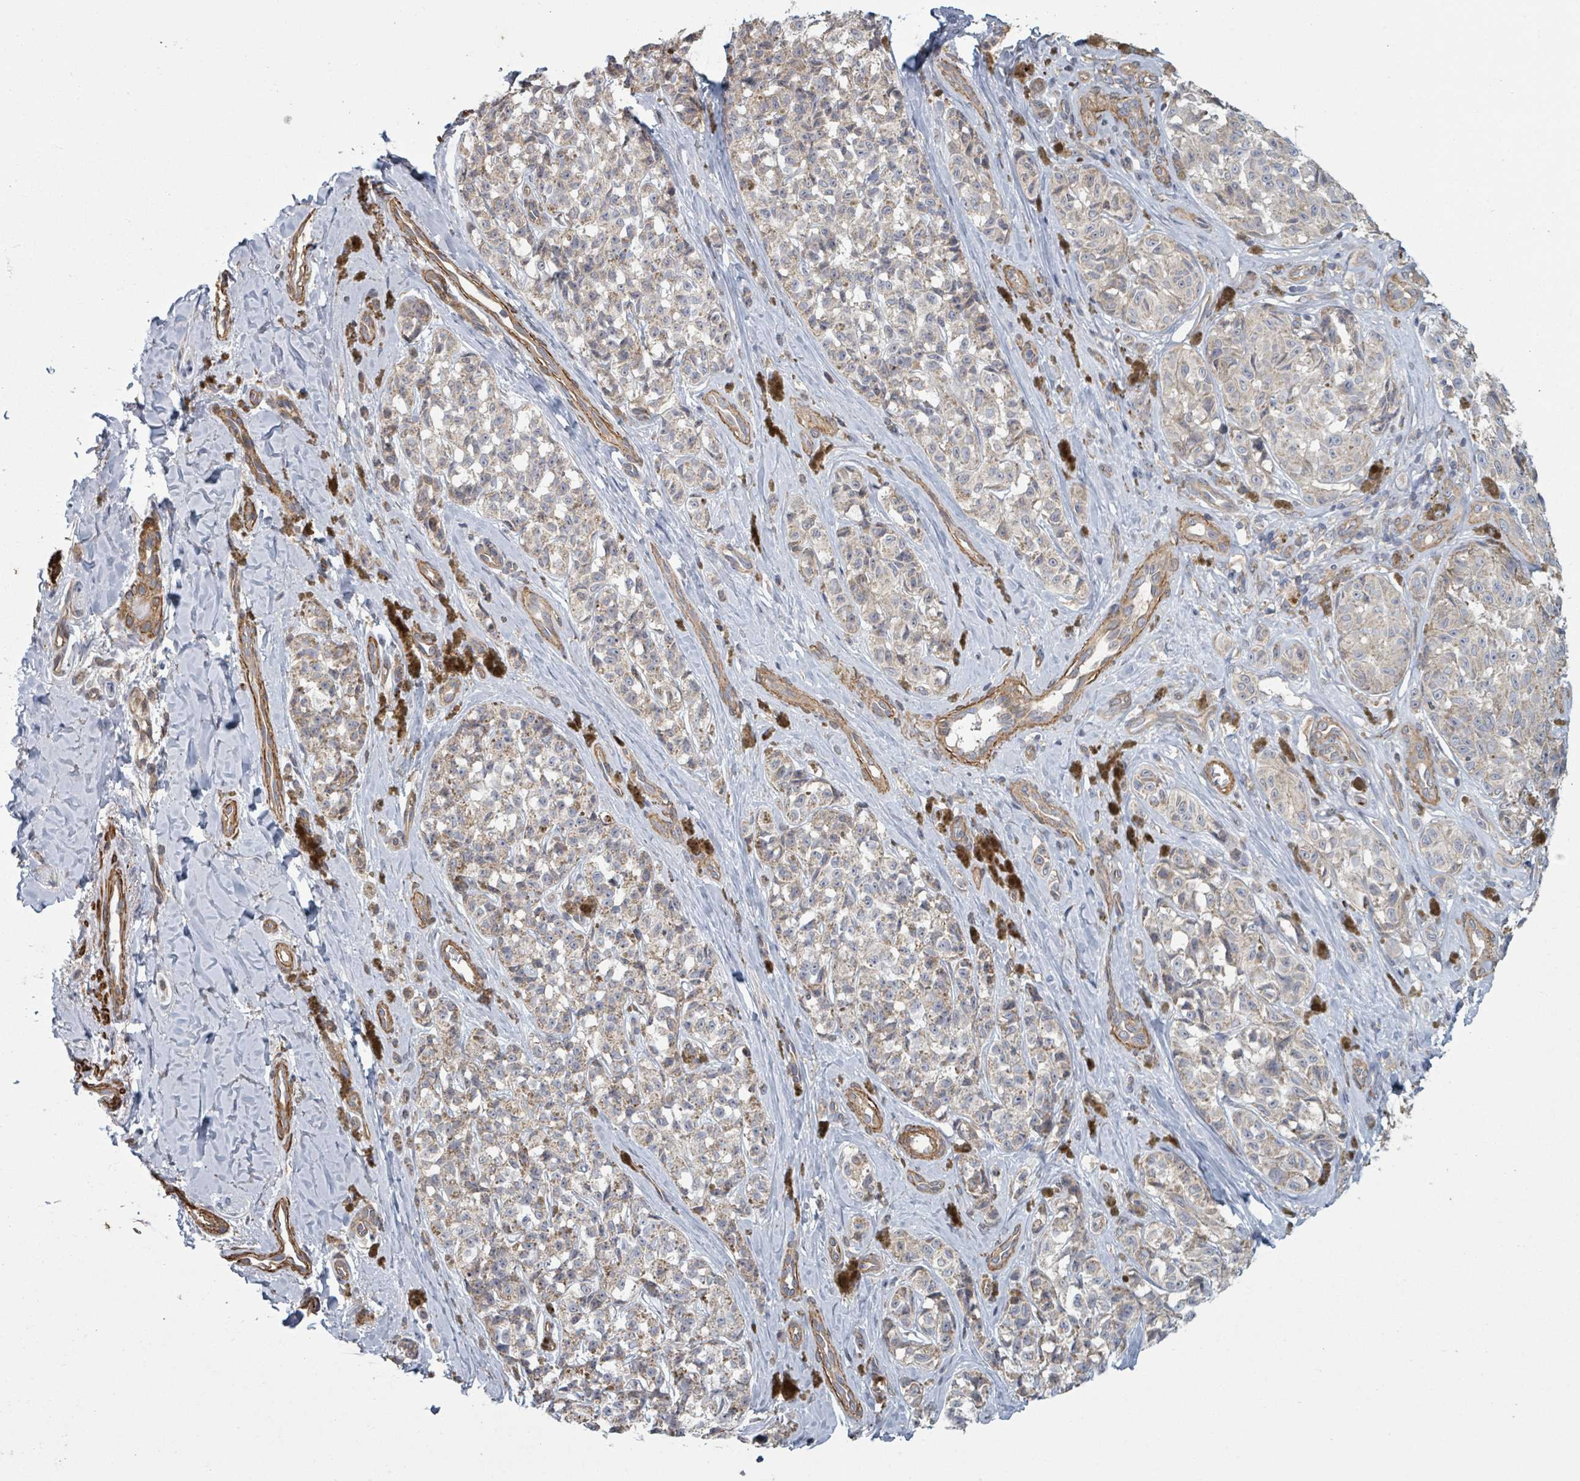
{"staining": {"intensity": "weak", "quantity": "25%-75%", "location": "cytoplasmic/membranous"}, "tissue": "melanoma", "cell_type": "Tumor cells", "image_type": "cancer", "snomed": [{"axis": "morphology", "description": "Malignant melanoma, NOS"}, {"axis": "topography", "description": "Skin"}], "caption": "The histopathology image shows immunohistochemical staining of malignant melanoma. There is weak cytoplasmic/membranous expression is present in approximately 25%-75% of tumor cells.", "gene": "ADCK1", "patient": {"sex": "female", "age": 65}}